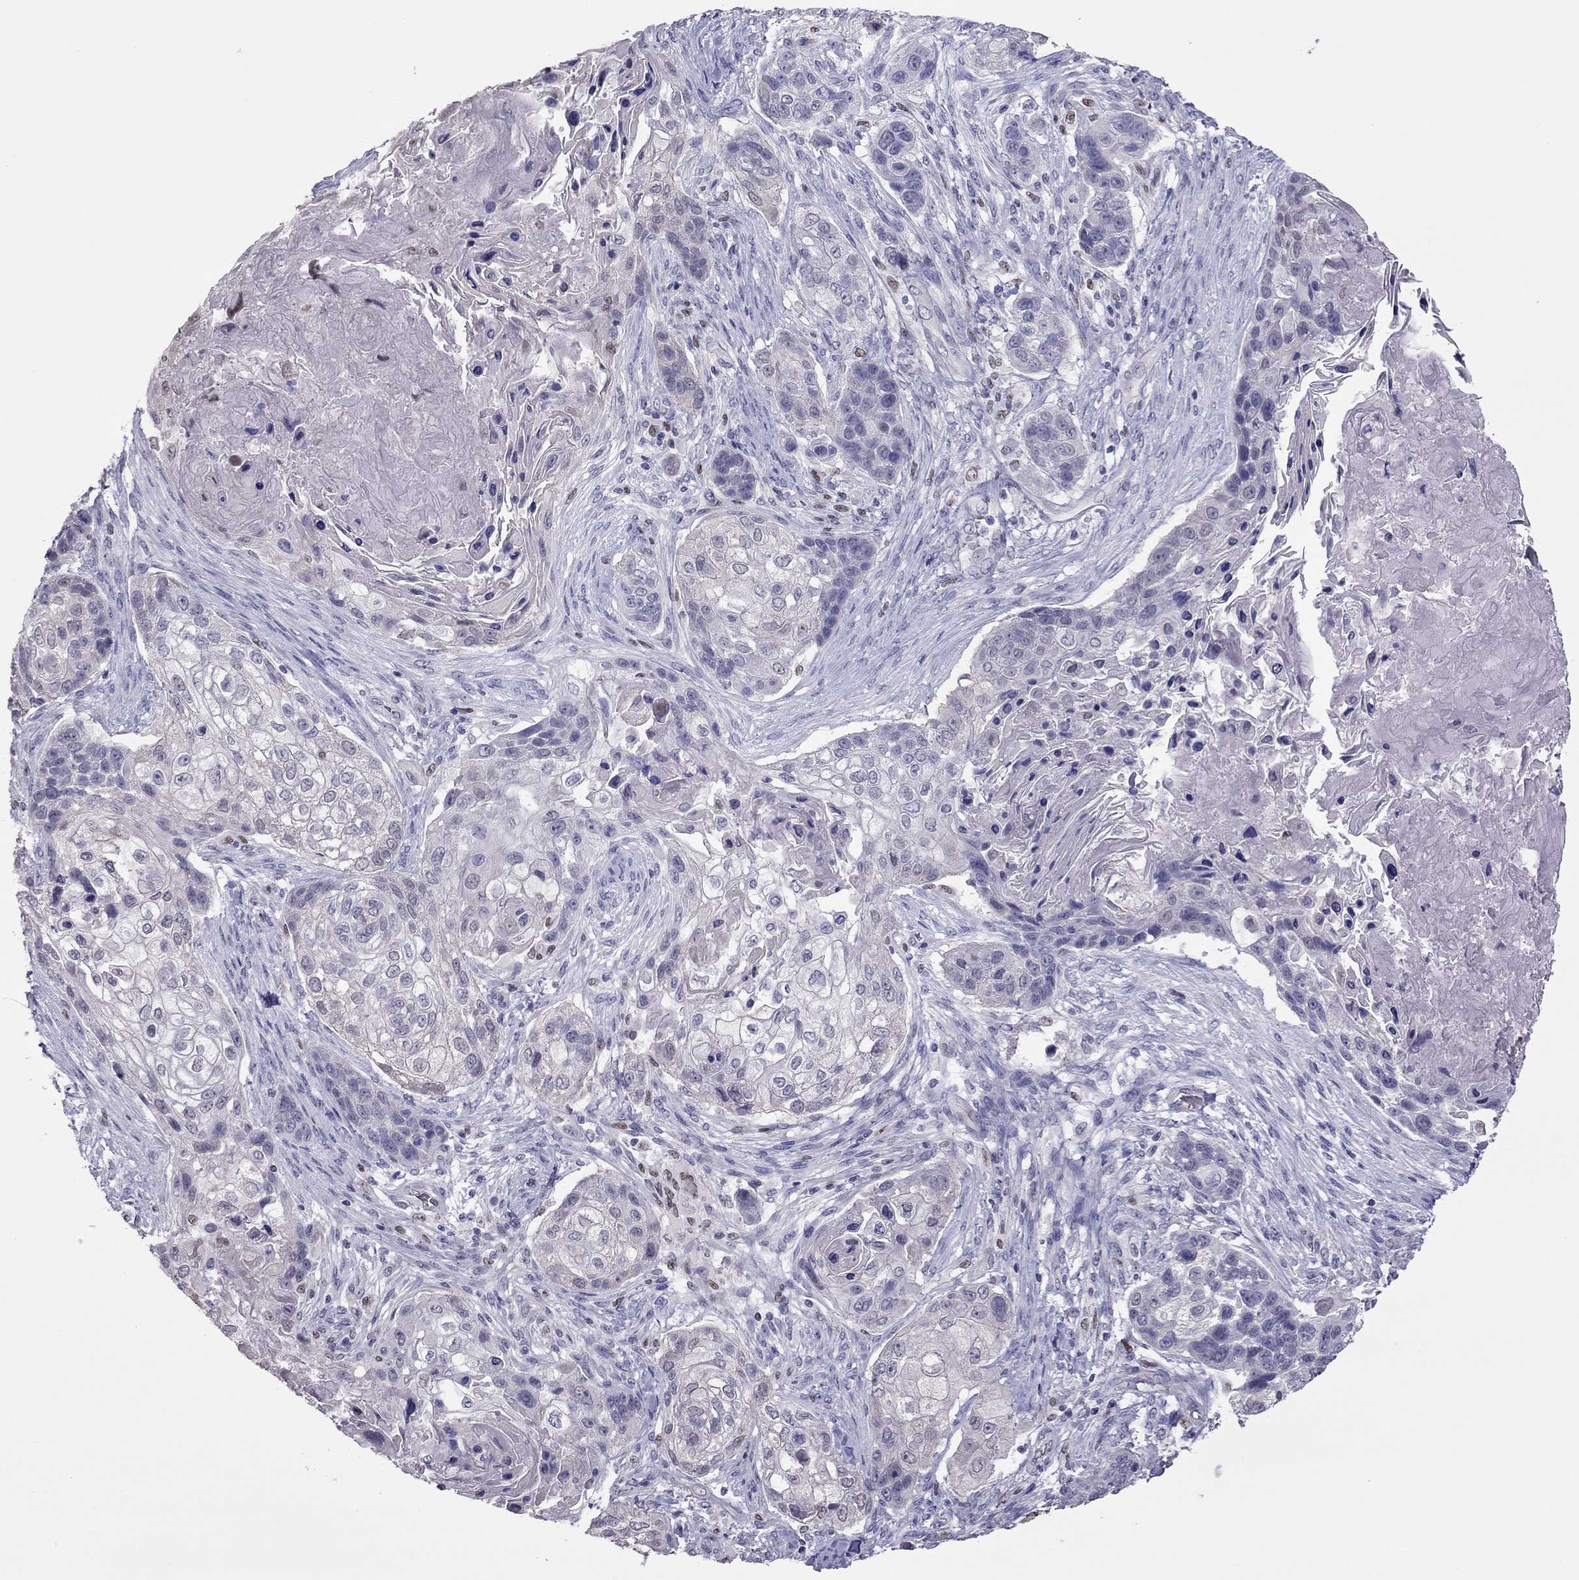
{"staining": {"intensity": "negative", "quantity": "none", "location": "none"}, "tissue": "lung cancer", "cell_type": "Tumor cells", "image_type": "cancer", "snomed": [{"axis": "morphology", "description": "Squamous cell carcinoma, NOS"}, {"axis": "topography", "description": "Lung"}], "caption": "Immunohistochemistry image of neoplastic tissue: lung cancer stained with DAB displays no significant protein expression in tumor cells.", "gene": "SPINT3", "patient": {"sex": "male", "age": 69}}